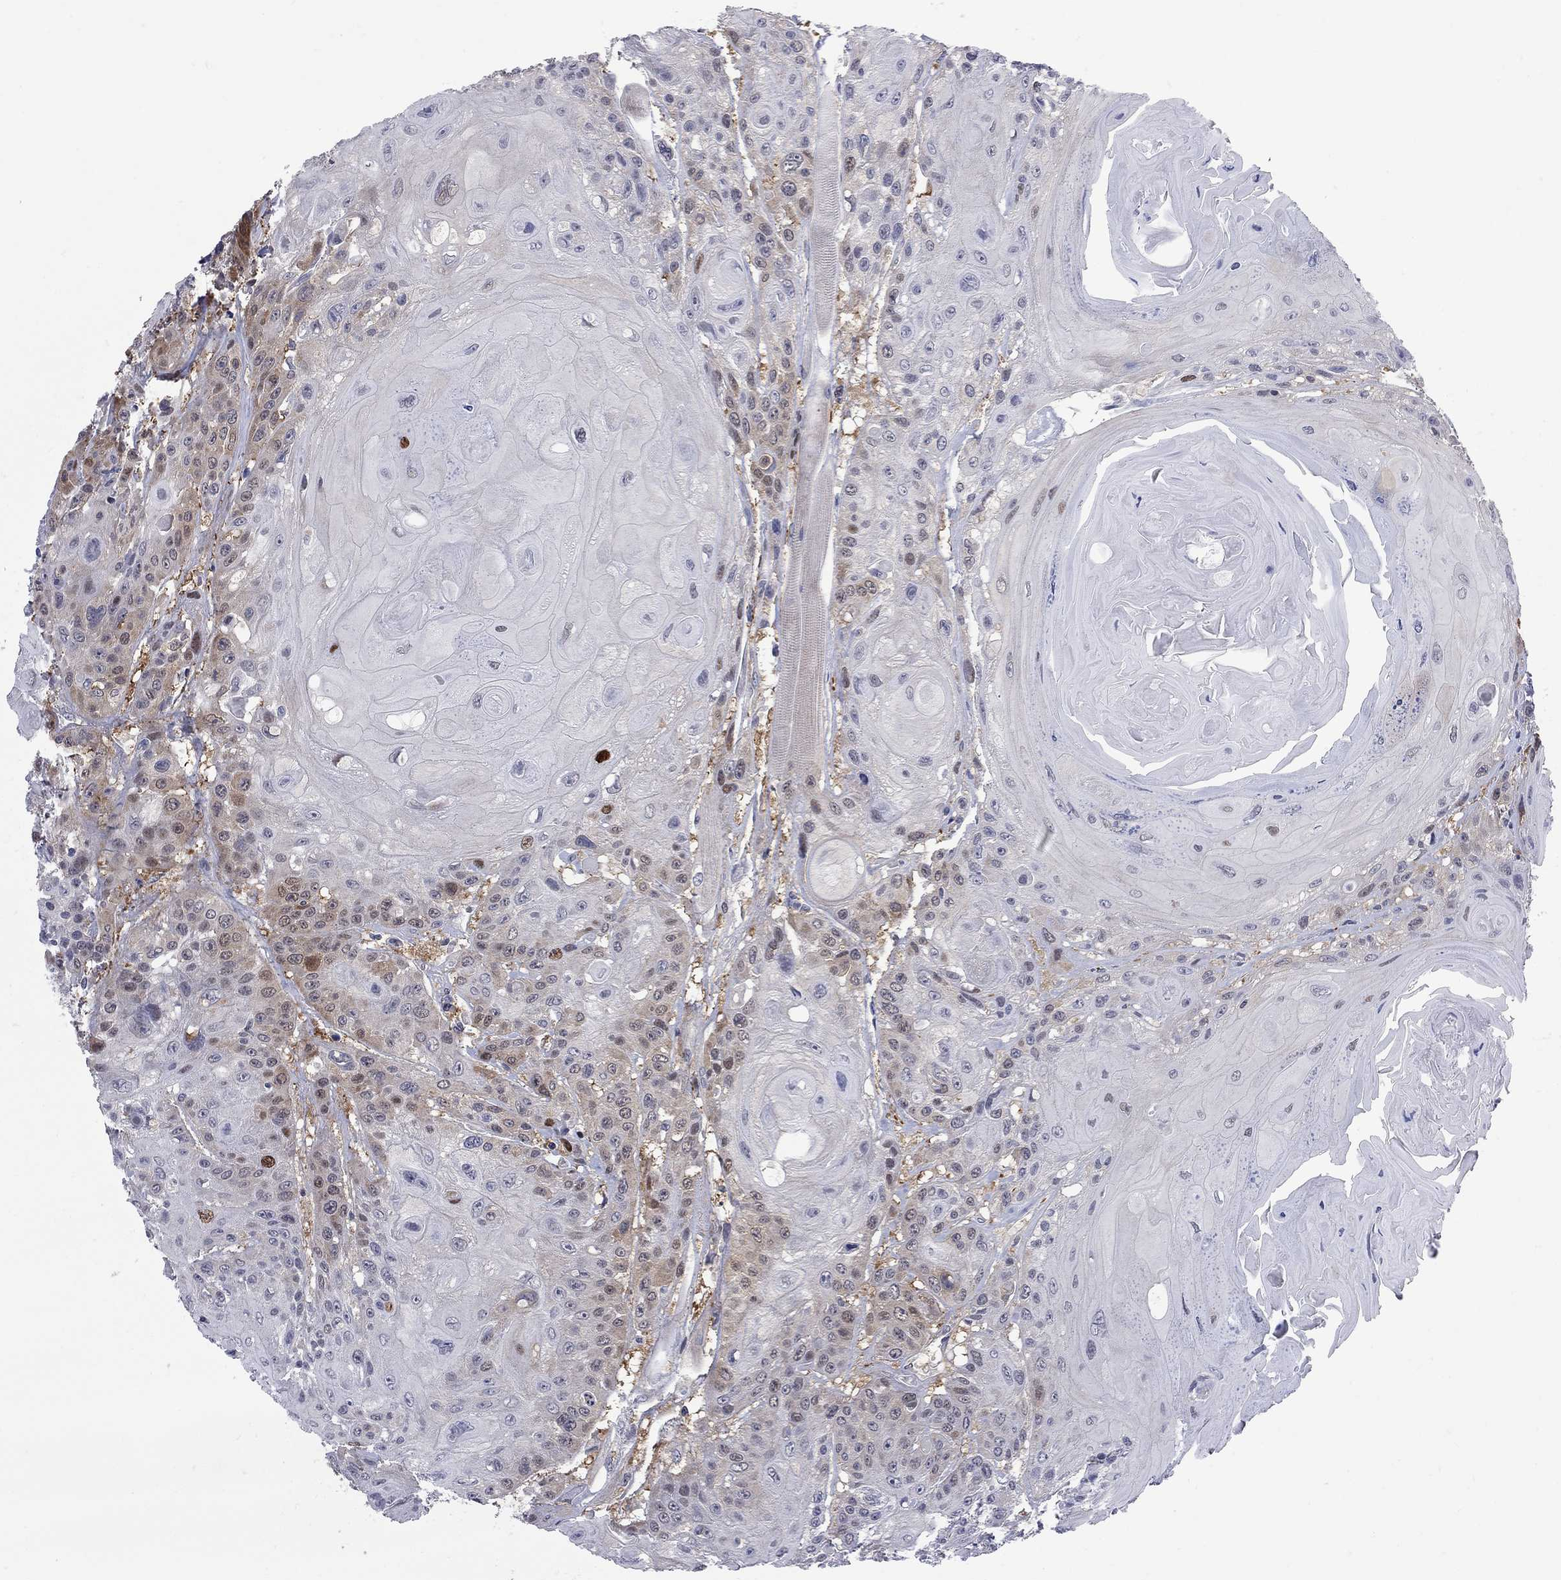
{"staining": {"intensity": "negative", "quantity": "none", "location": "none"}, "tissue": "head and neck cancer", "cell_type": "Tumor cells", "image_type": "cancer", "snomed": [{"axis": "morphology", "description": "Squamous cell carcinoma, NOS"}, {"axis": "topography", "description": "Head-Neck"}], "caption": "An immunohistochemistry image of head and neck squamous cell carcinoma is shown. There is no staining in tumor cells of head and neck squamous cell carcinoma.", "gene": "GALNT8", "patient": {"sex": "female", "age": 59}}